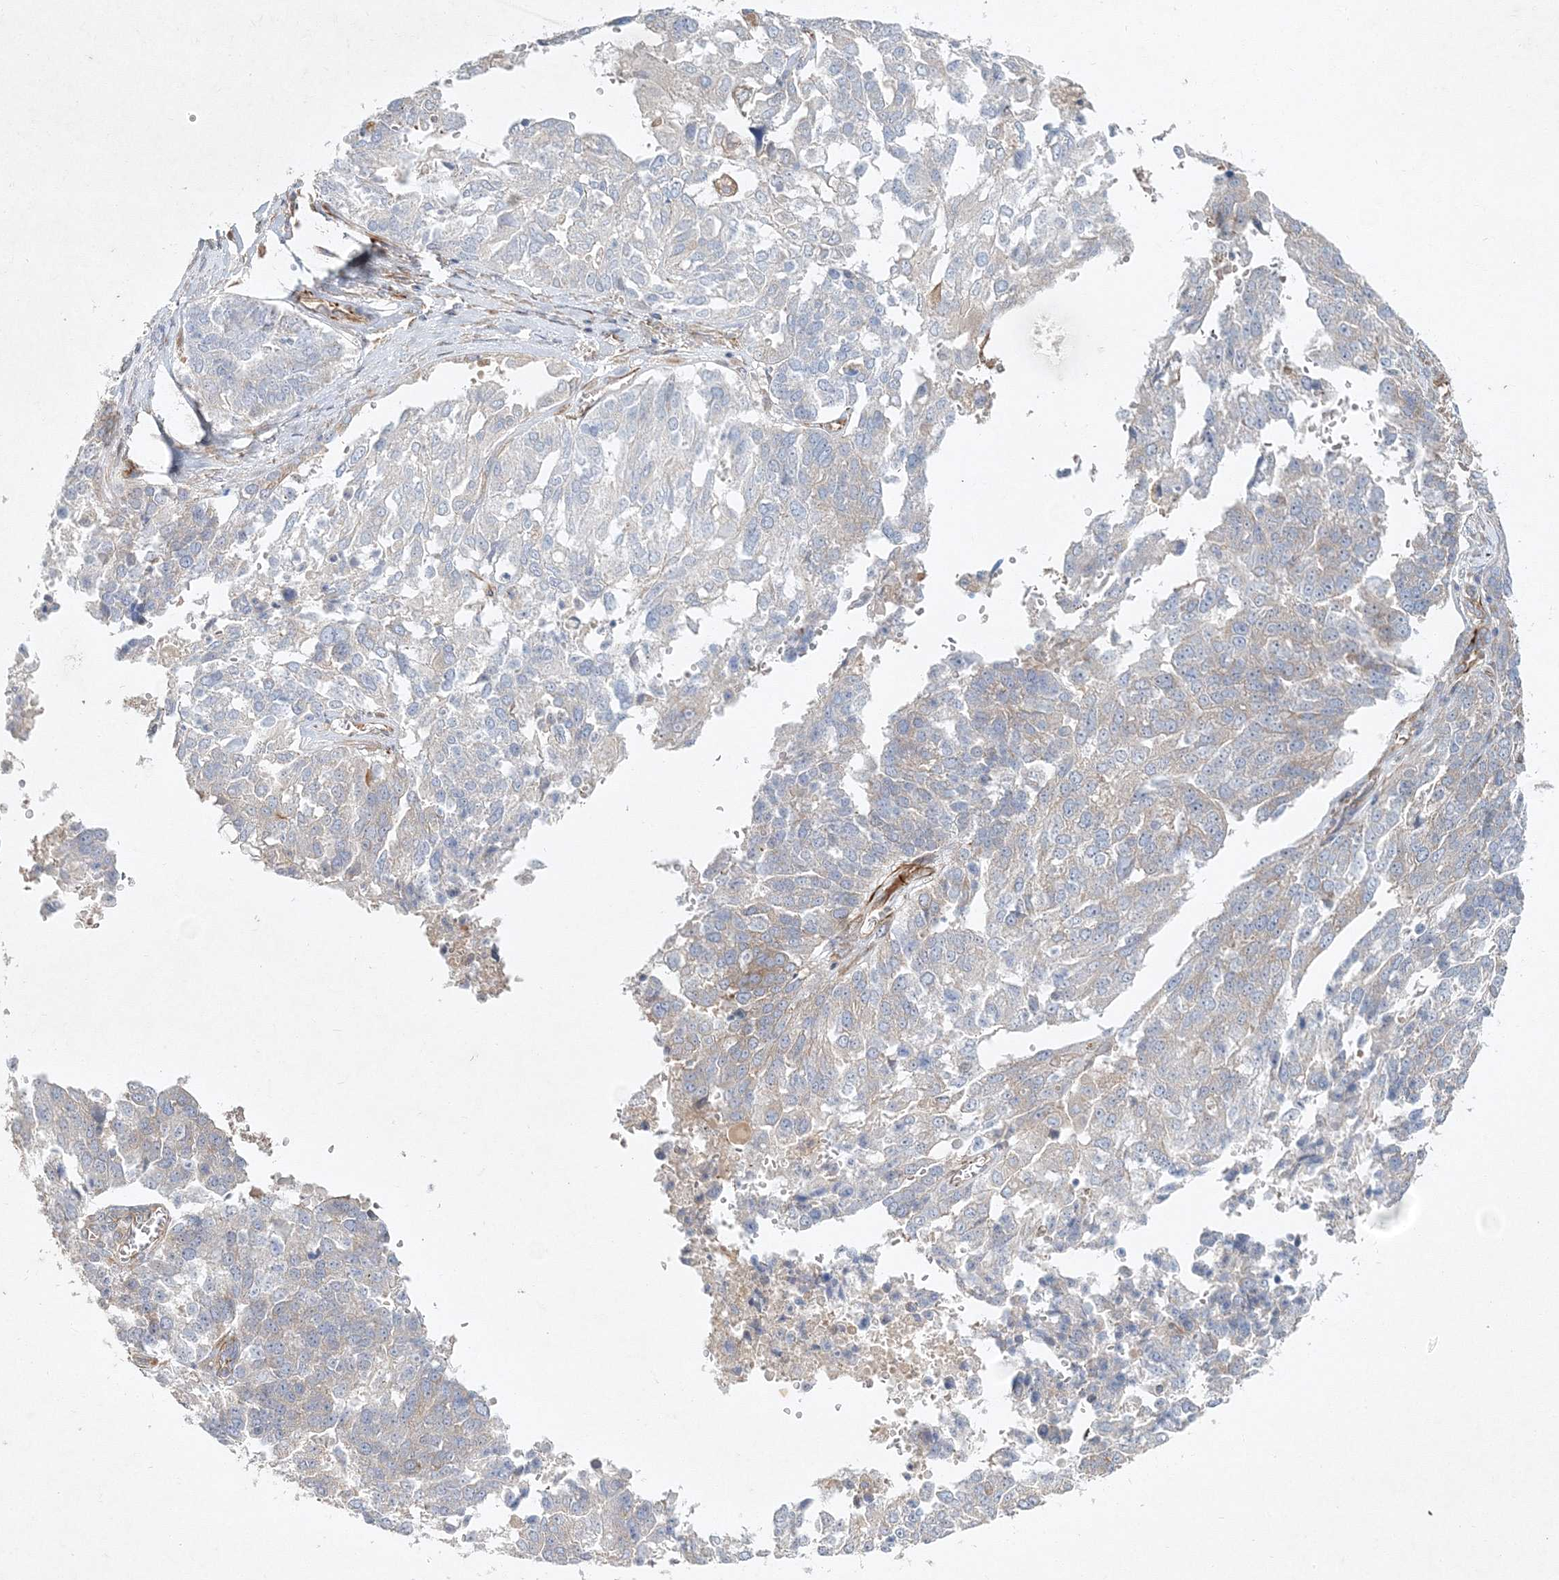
{"staining": {"intensity": "negative", "quantity": "none", "location": "none"}, "tissue": "ovarian cancer", "cell_type": "Tumor cells", "image_type": "cancer", "snomed": [{"axis": "morphology", "description": "Cystadenocarcinoma, serous, NOS"}, {"axis": "topography", "description": "Ovary"}], "caption": "Ovarian cancer stained for a protein using IHC displays no expression tumor cells.", "gene": "WDR37", "patient": {"sex": "female", "age": 44}}